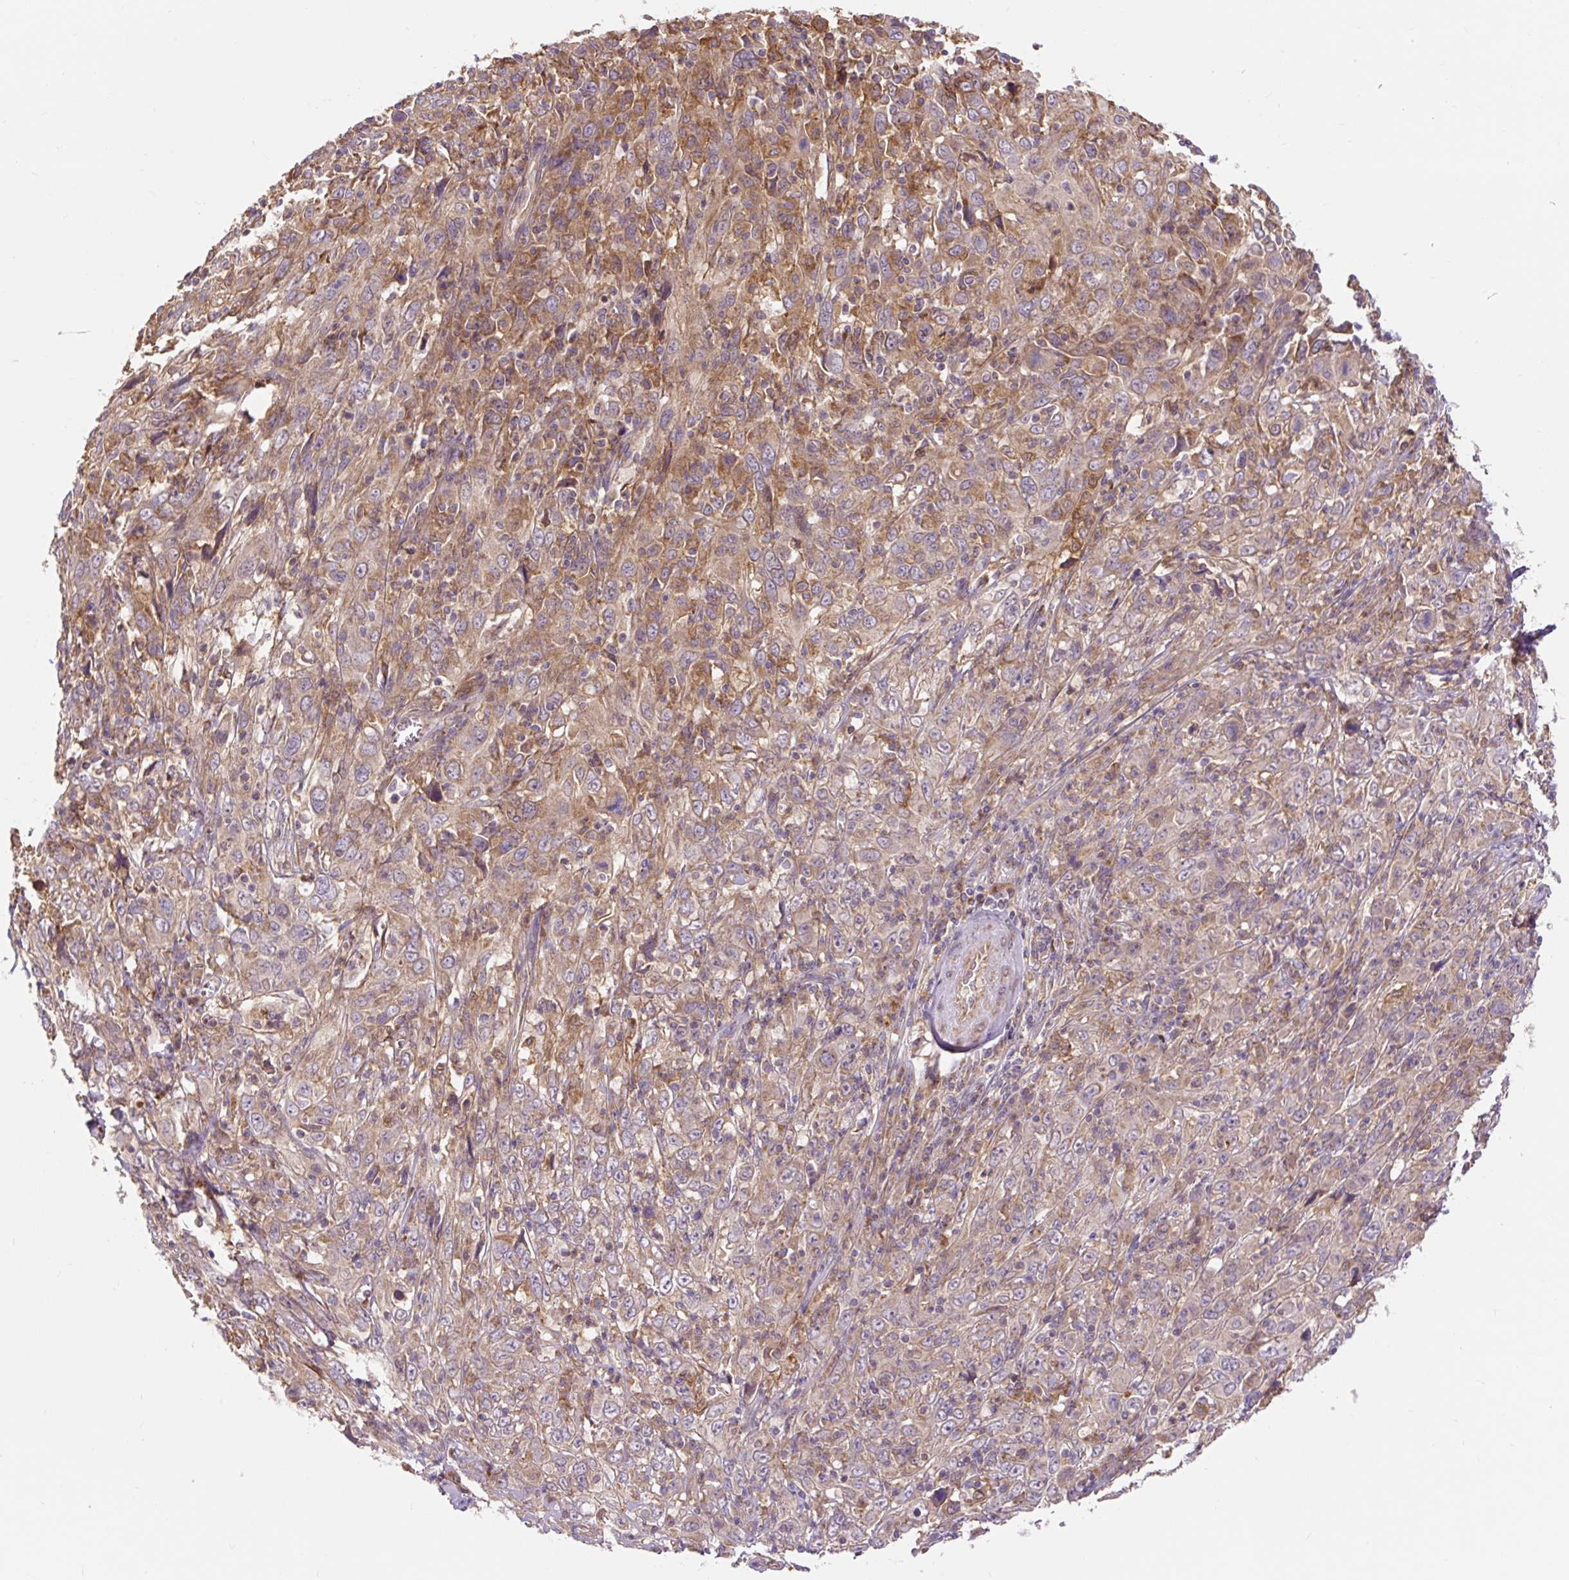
{"staining": {"intensity": "moderate", "quantity": "25%-75%", "location": "cytoplasmic/membranous"}, "tissue": "cervical cancer", "cell_type": "Tumor cells", "image_type": "cancer", "snomed": [{"axis": "morphology", "description": "Squamous cell carcinoma, NOS"}, {"axis": "topography", "description": "Cervix"}], "caption": "Immunohistochemistry (IHC) of human cervical squamous cell carcinoma exhibits medium levels of moderate cytoplasmic/membranous expression in approximately 25%-75% of tumor cells.", "gene": "TRIAP1", "patient": {"sex": "female", "age": 46}}